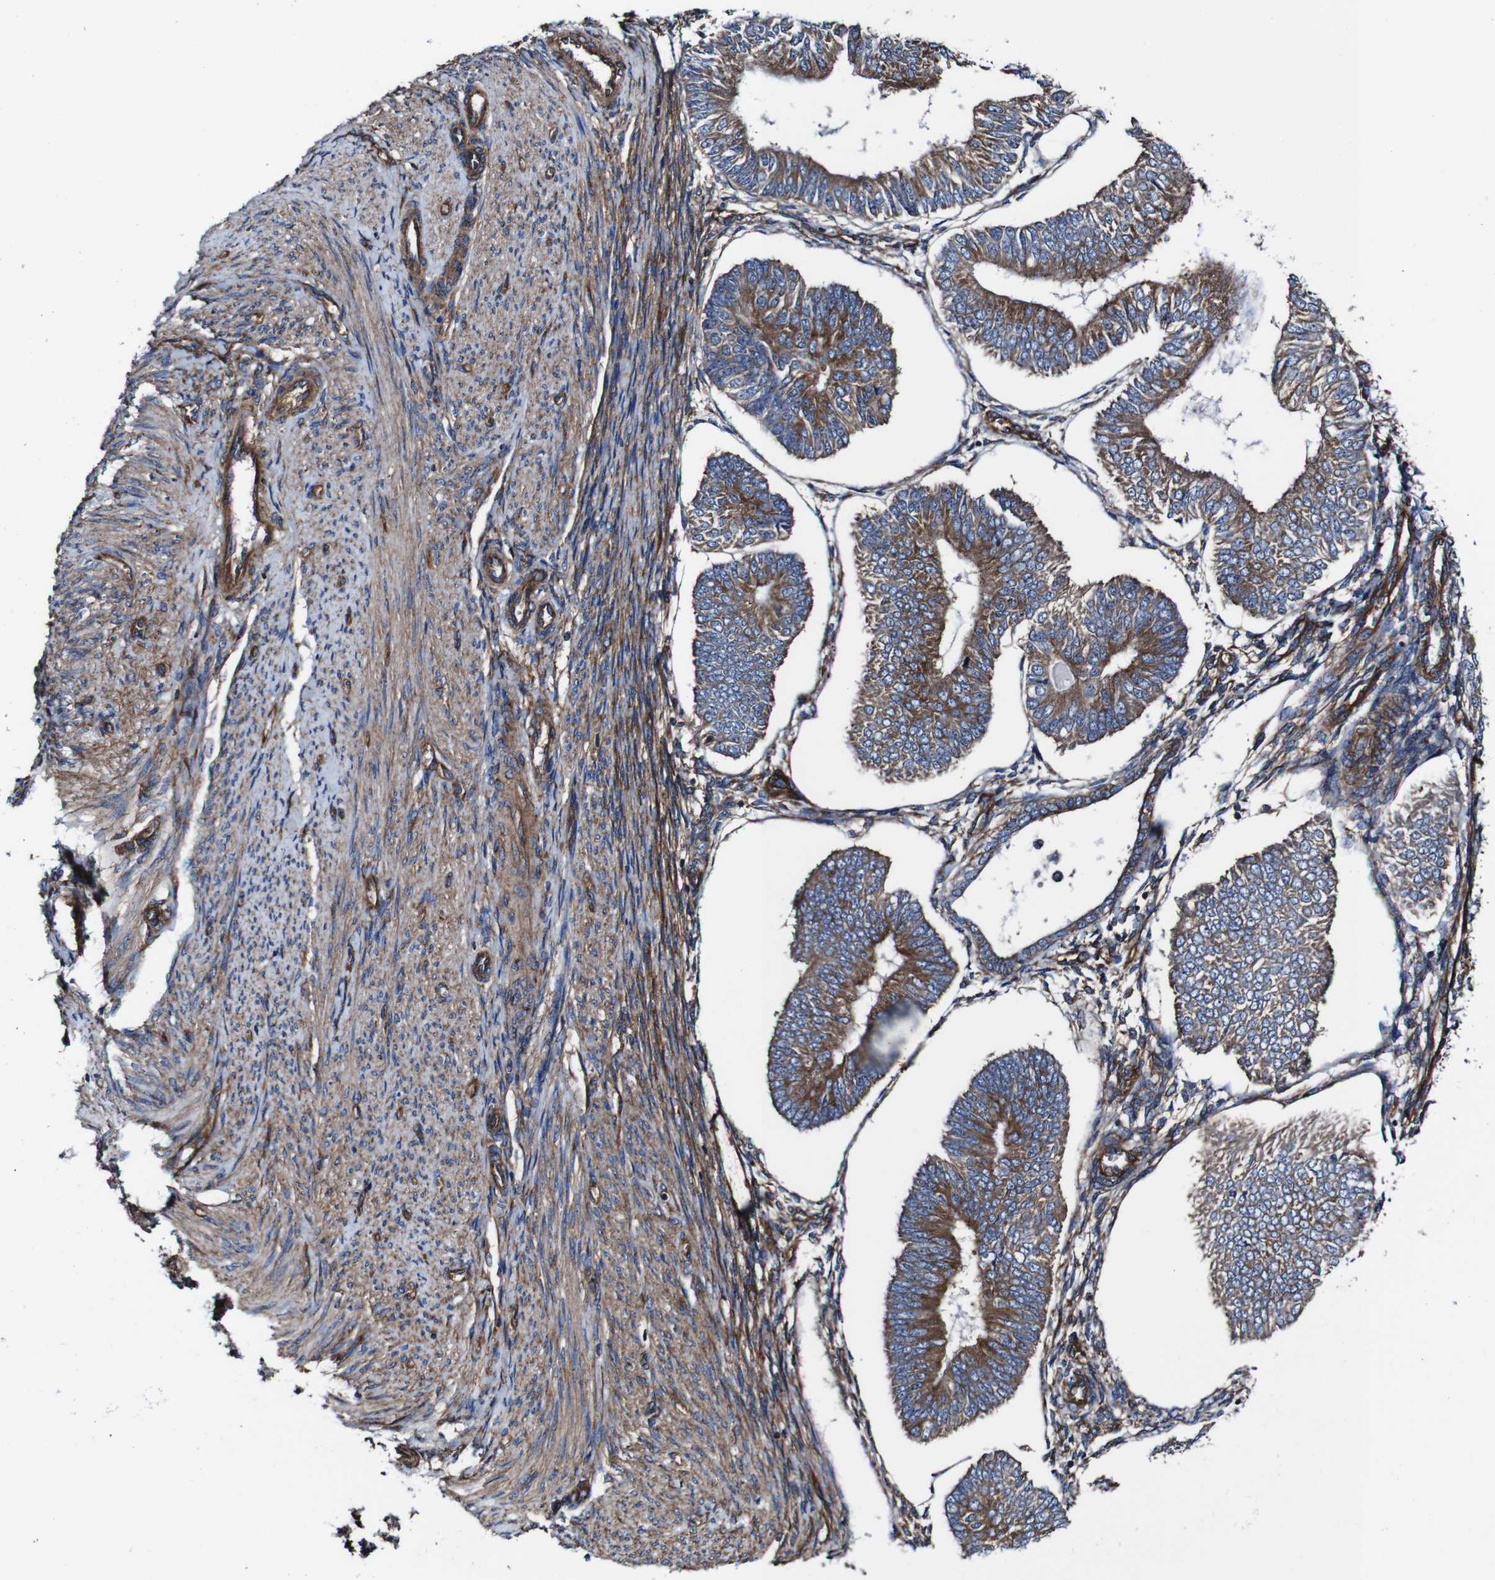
{"staining": {"intensity": "strong", "quantity": ">75%", "location": "cytoplasmic/membranous"}, "tissue": "endometrial cancer", "cell_type": "Tumor cells", "image_type": "cancer", "snomed": [{"axis": "morphology", "description": "Adenocarcinoma, NOS"}, {"axis": "topography", "description": "Endometrium"}], "caption": "There is high levels of strong cytoplasmic/membranous staining in tumor cells of endometrial adenocarcinoma, as demonstrated by immunohistochemical staining (brown color).", "gene": "CSF1R", "patient": {"sex": "female", "age": 58}}